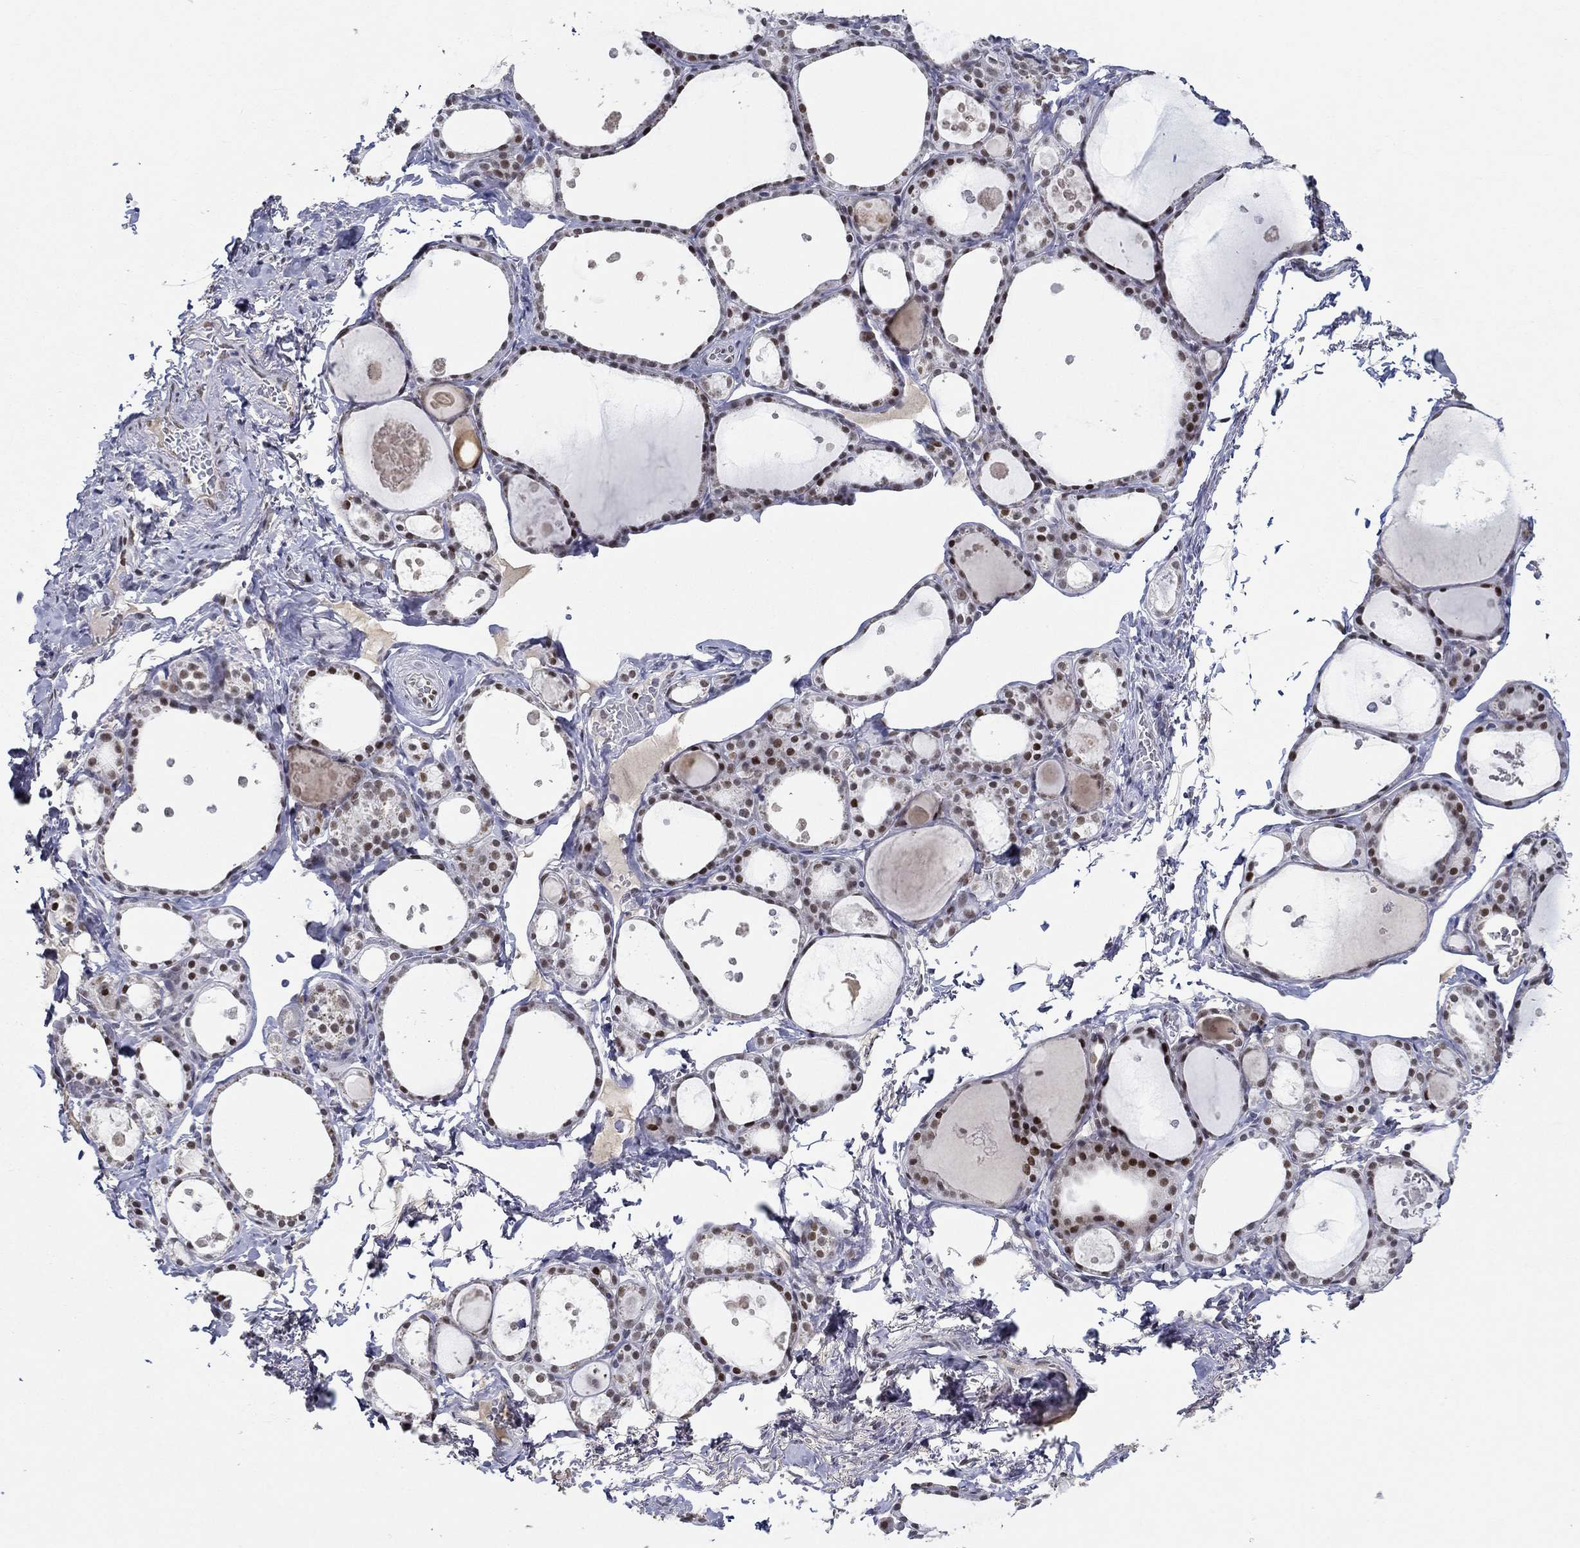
{"staining": {"intensity": "strong", "quantity": "25%-75%", "location": "nuclear"}, "tissue": "thyroid gland", "cell_type": "Glandular cells", "image_type": "normal", "snomed": [{"axis": "morphology", "description": "Normal tissue, NOS"}, {"axis": "topography", "description": "Thyroid gland"}], "caption": "Glandular cells reveal strong nuclear expression in about 25%-75% of cells in unremarkable thyroid gland. The protein of interest is stained brown, and the nuclei are stained in blue (DAB IHC with brightfield microscopy, high magnification).", "gene": "GATA2", "patient": {"sex": "male", "age": 68}}